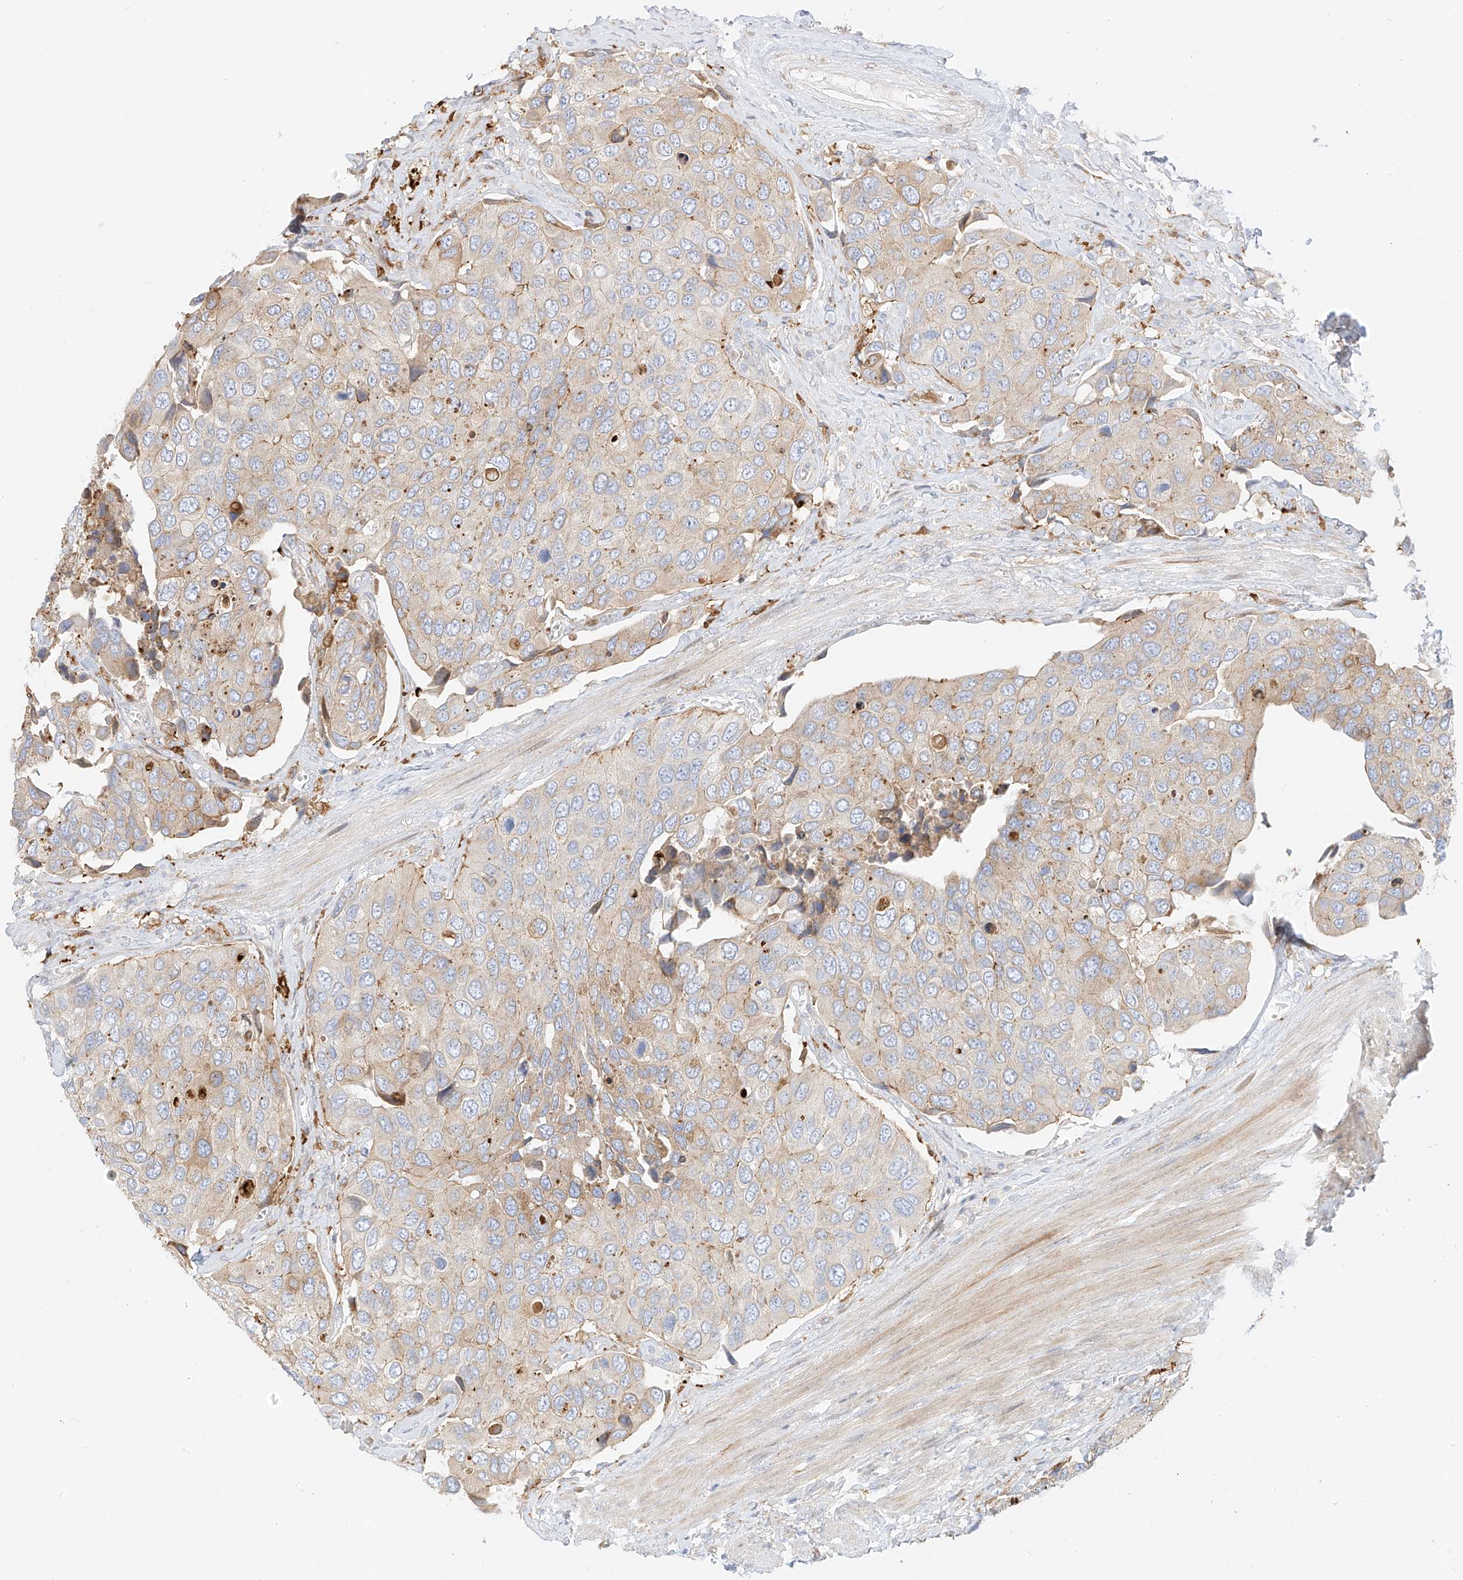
{"staining": {"intensity": "weak", "quantity": "25%-75%", "location": "cytoplasmic/membranous"}, "tissue": "urothelial cancer", "cell_type": "Tumor cells", "image_type": "cancer", "snomed": [{"axis": "morphology", "description": "Urothelial carcinoma, High grade"}, {"axis": "topography", "description": "Urinary bladder"}], "caption": "Immunohistochemical staining of urothelial cancer shows low levels of weak cytoplasmic/membranous expression in about 25%-75% of tumor cells.", "gene": "PCYOX1", "patient": {"sex": "male", "age": 74}}